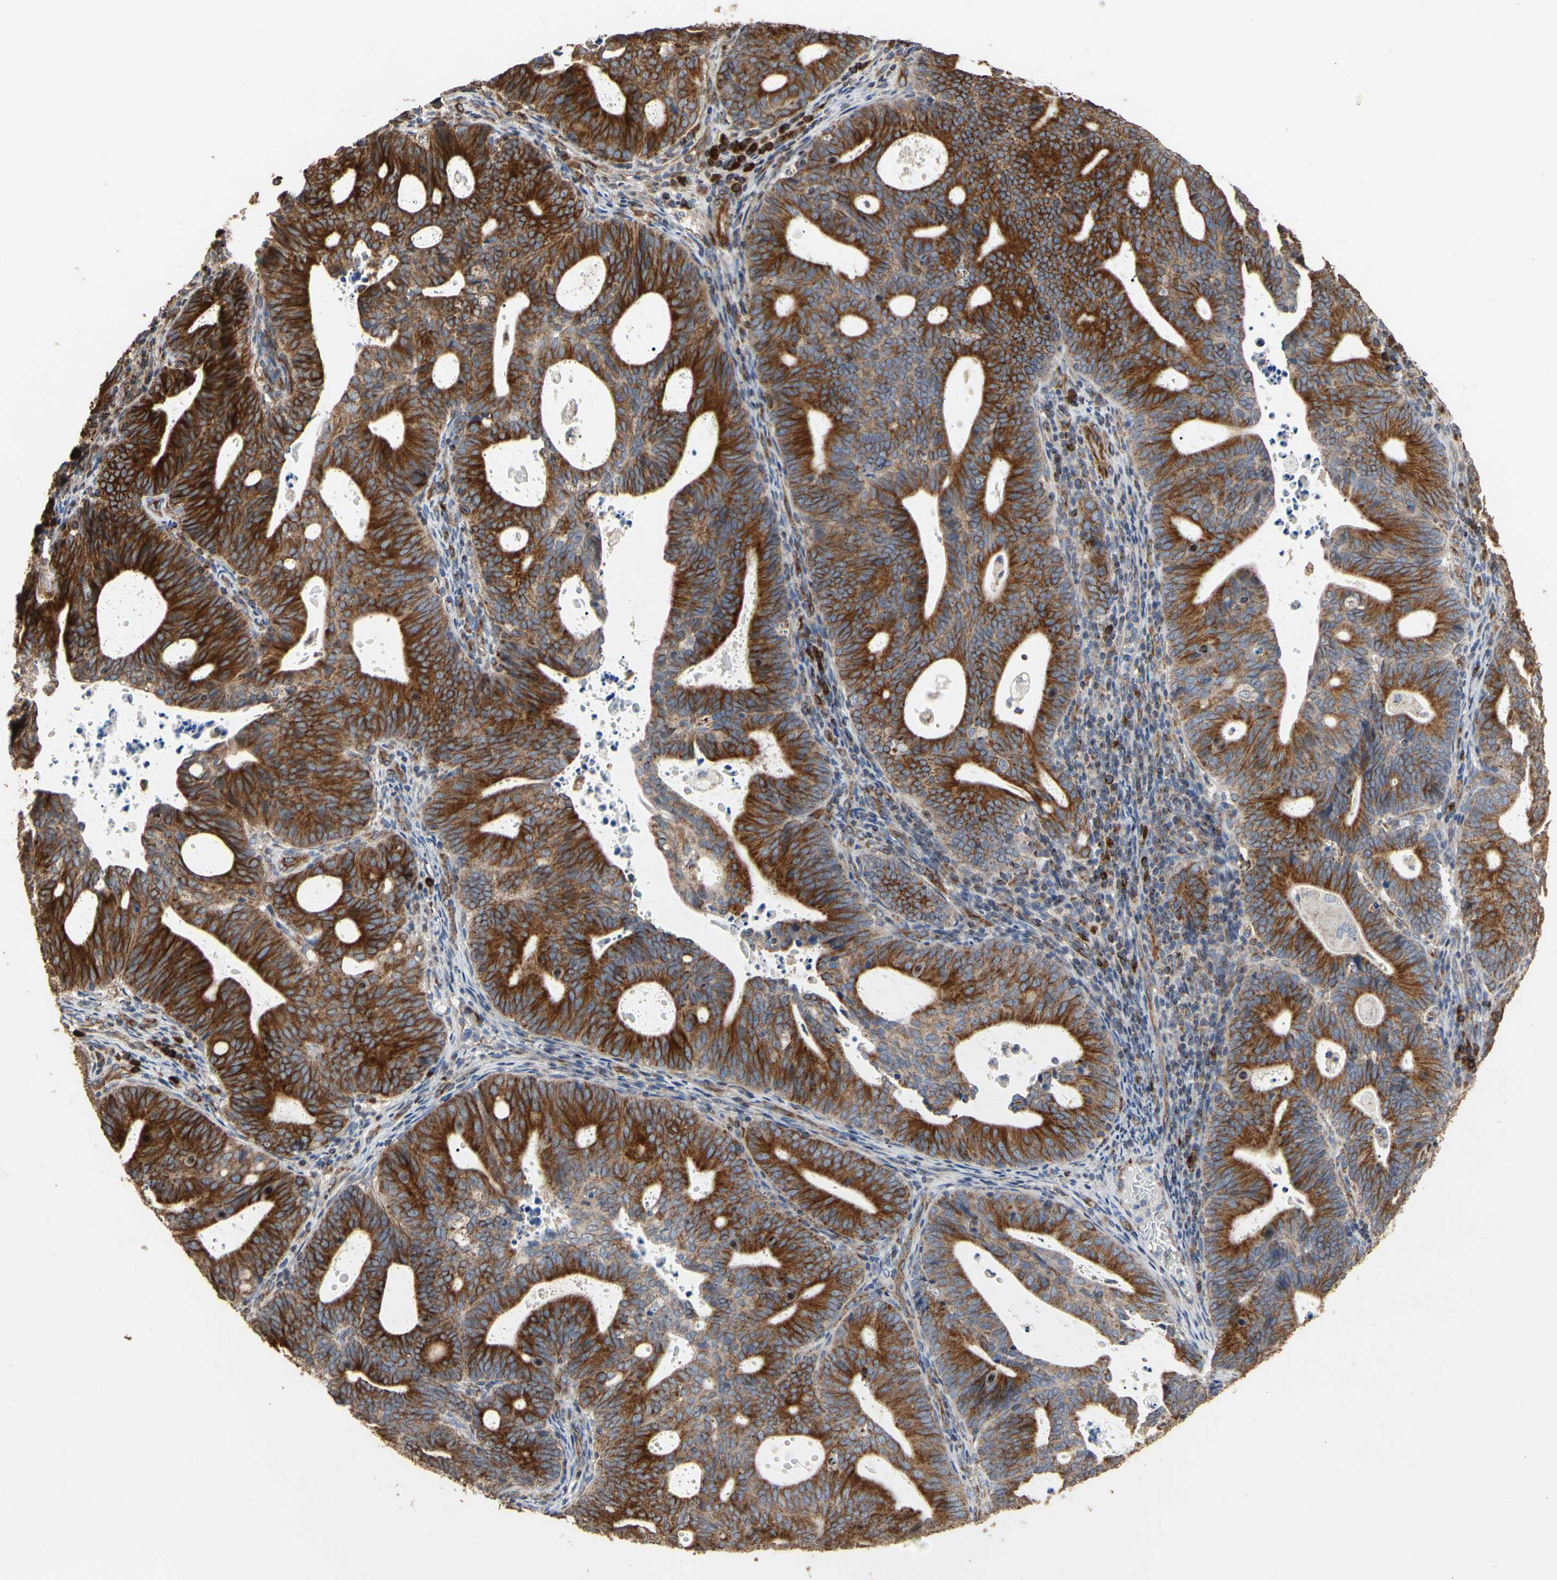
{"staining": {"intensity": "strong", "quantity": ">75%", "location": "cytoplasmic/membranous"}, "tissue": "endometrial cancer", "cell_type": "Tumor cells", "image_type": "cancer", "snomed": [{"axis": "morphology", "description": "Adenocarcinoma, NOS"}, {"axis": "topography", "description": "Uterus"}], "caption": "This is a micrograph of IHC staining of adenocarcinoma (endometrial), which shows strong positivity in the cytoplasmic/membranous of tumor cells.", "gene": "TUBA1A", "patient": {"sex": "female", "age": 83}}